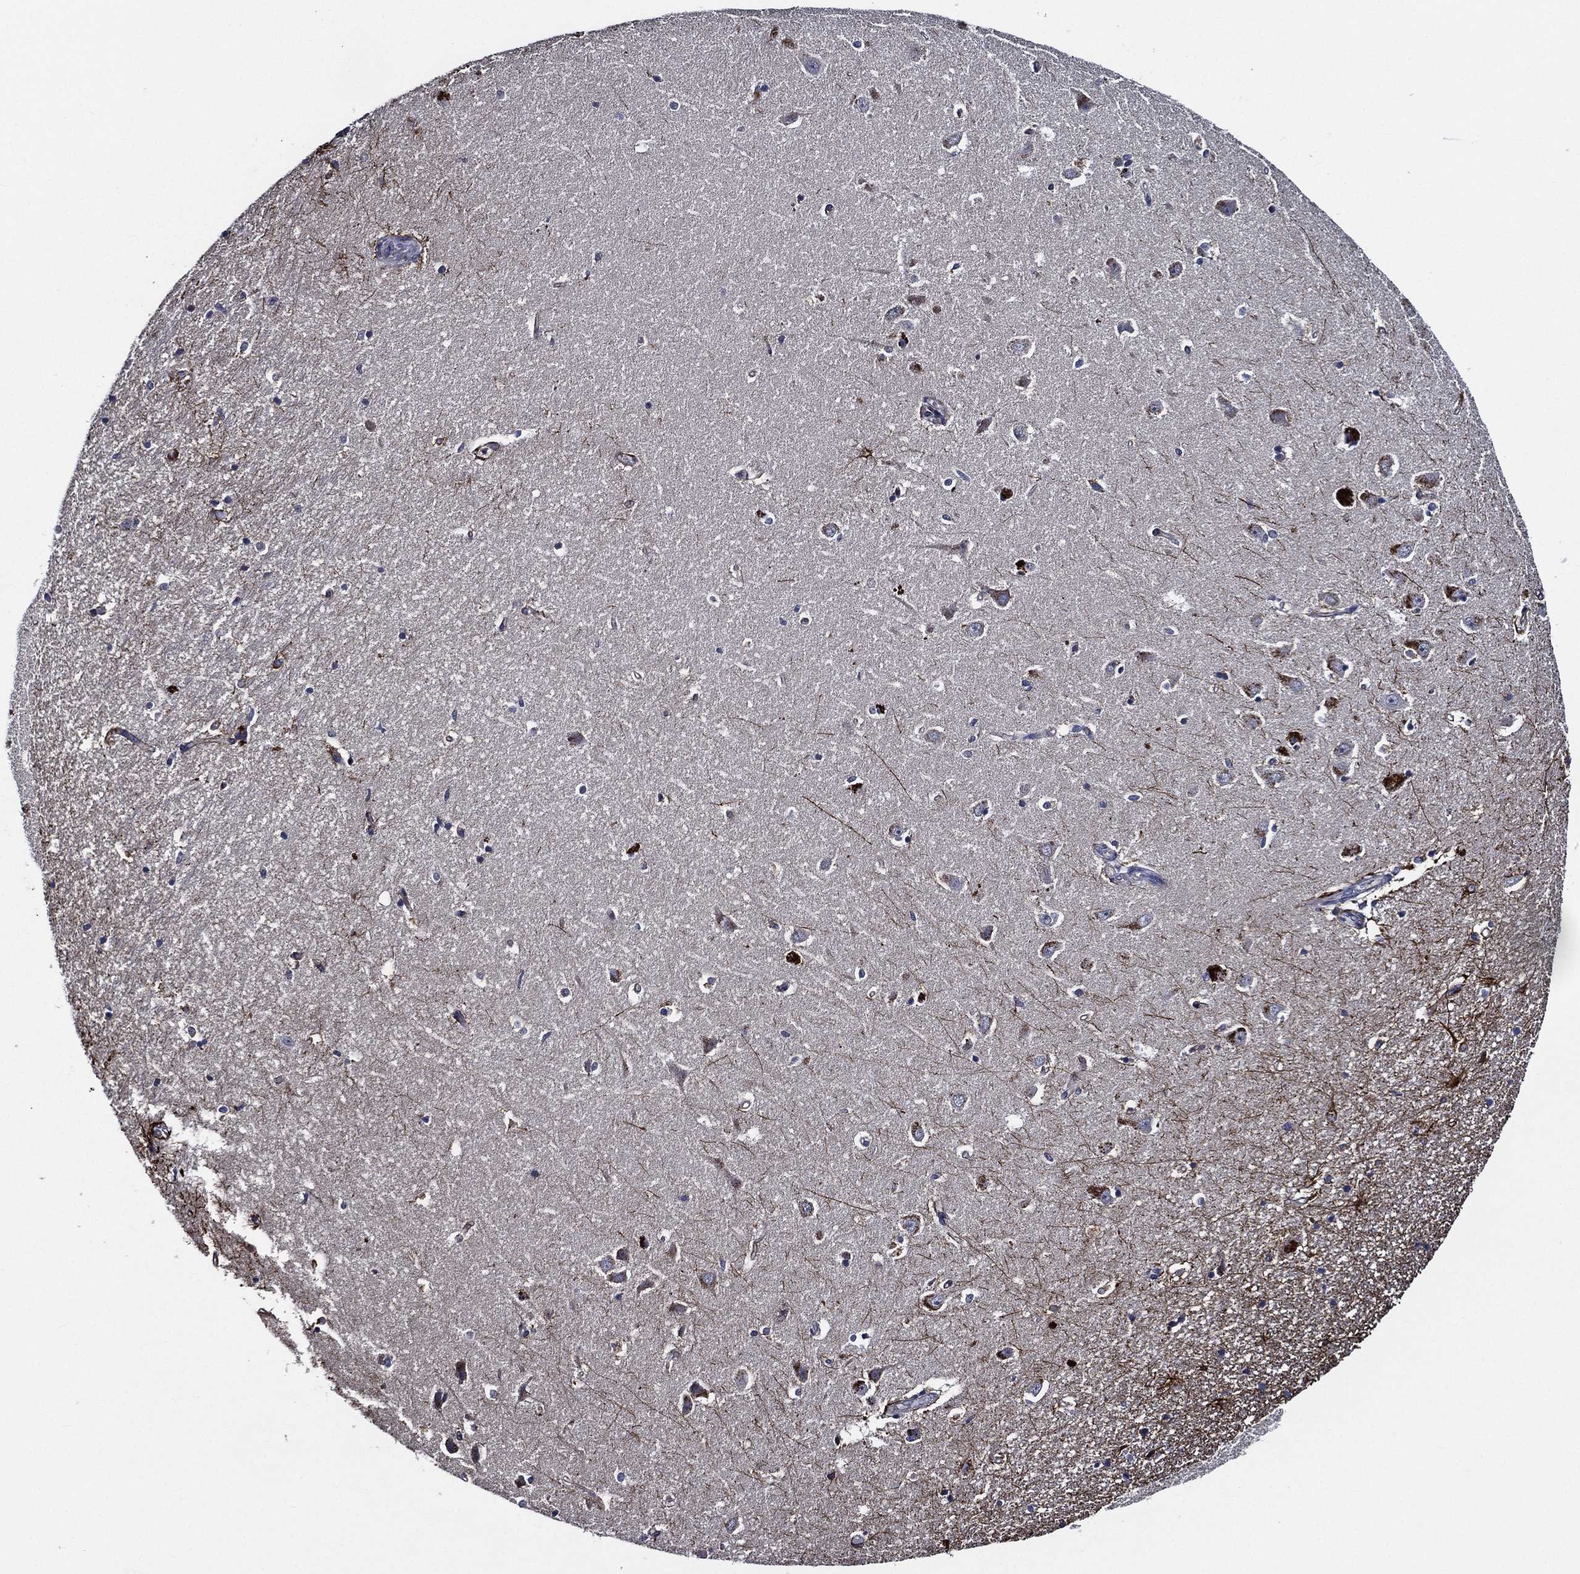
{"staining": {"intensity": "moderate", "quantity": "<25%", "location": "cytoplasmic/membranous"}, "tissue": "hippocampus", "cell_type": "Glial cells", "image_type": "normal", "snomed": [{"axis": "morphology", "description": "Normal tissue, NOS"}, {"axis": "topography", "description": "Hippocampus"}], "caption": "High-magnification brightfield microscopy of benign hippocampus stained with DAB (brown) and counterstained with hematoxylin (blue). glial cells exhibit moderate cytoplasmic/membranous staining is present in approximately<25% of cells. (Brightfield microscopy of DAB IHC at high magnification).", "gene": "KIF20B", "patient": {"sex": "female", "age": 64}}